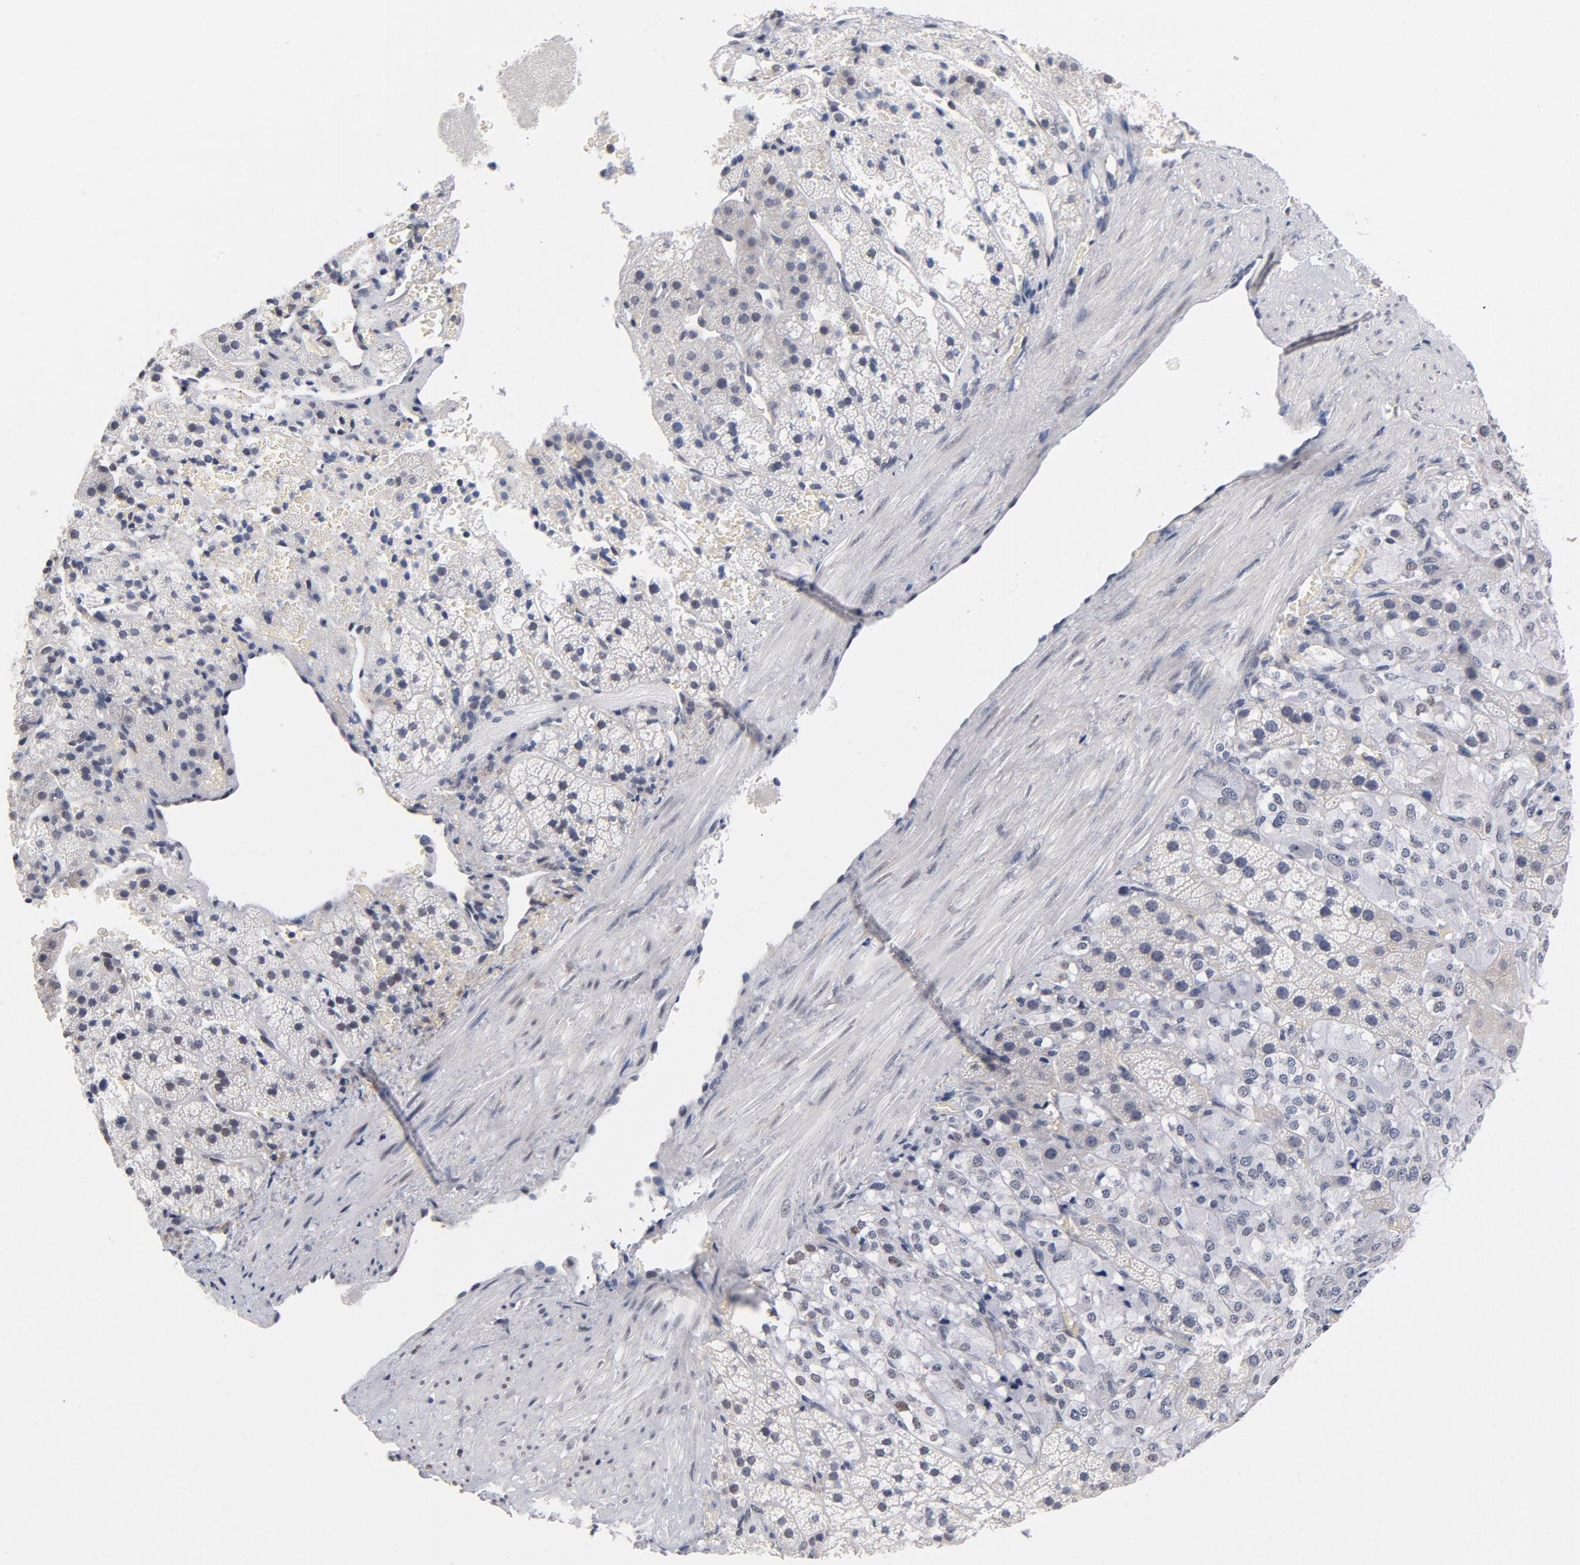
{"staining": {"intensity": "weak", "quantity": "<25%", "location": "nuclear"}, "tissue": "adrenal gland", "cell_type": "Glandular cells", "image_type": "normal", "snomed": [{"axis": "morphology", "description": "Normal tissue, NOS"}, {"axis": "topography", "description": "Adrenal gland"}], "caption": "A histopathology image of adrenal gland stained for a protein reveals no brown staining in glandular cells. Nuclei are stained in blue.", "gene": "RBM3", "patient": {"sex": "female", "age": 44}}